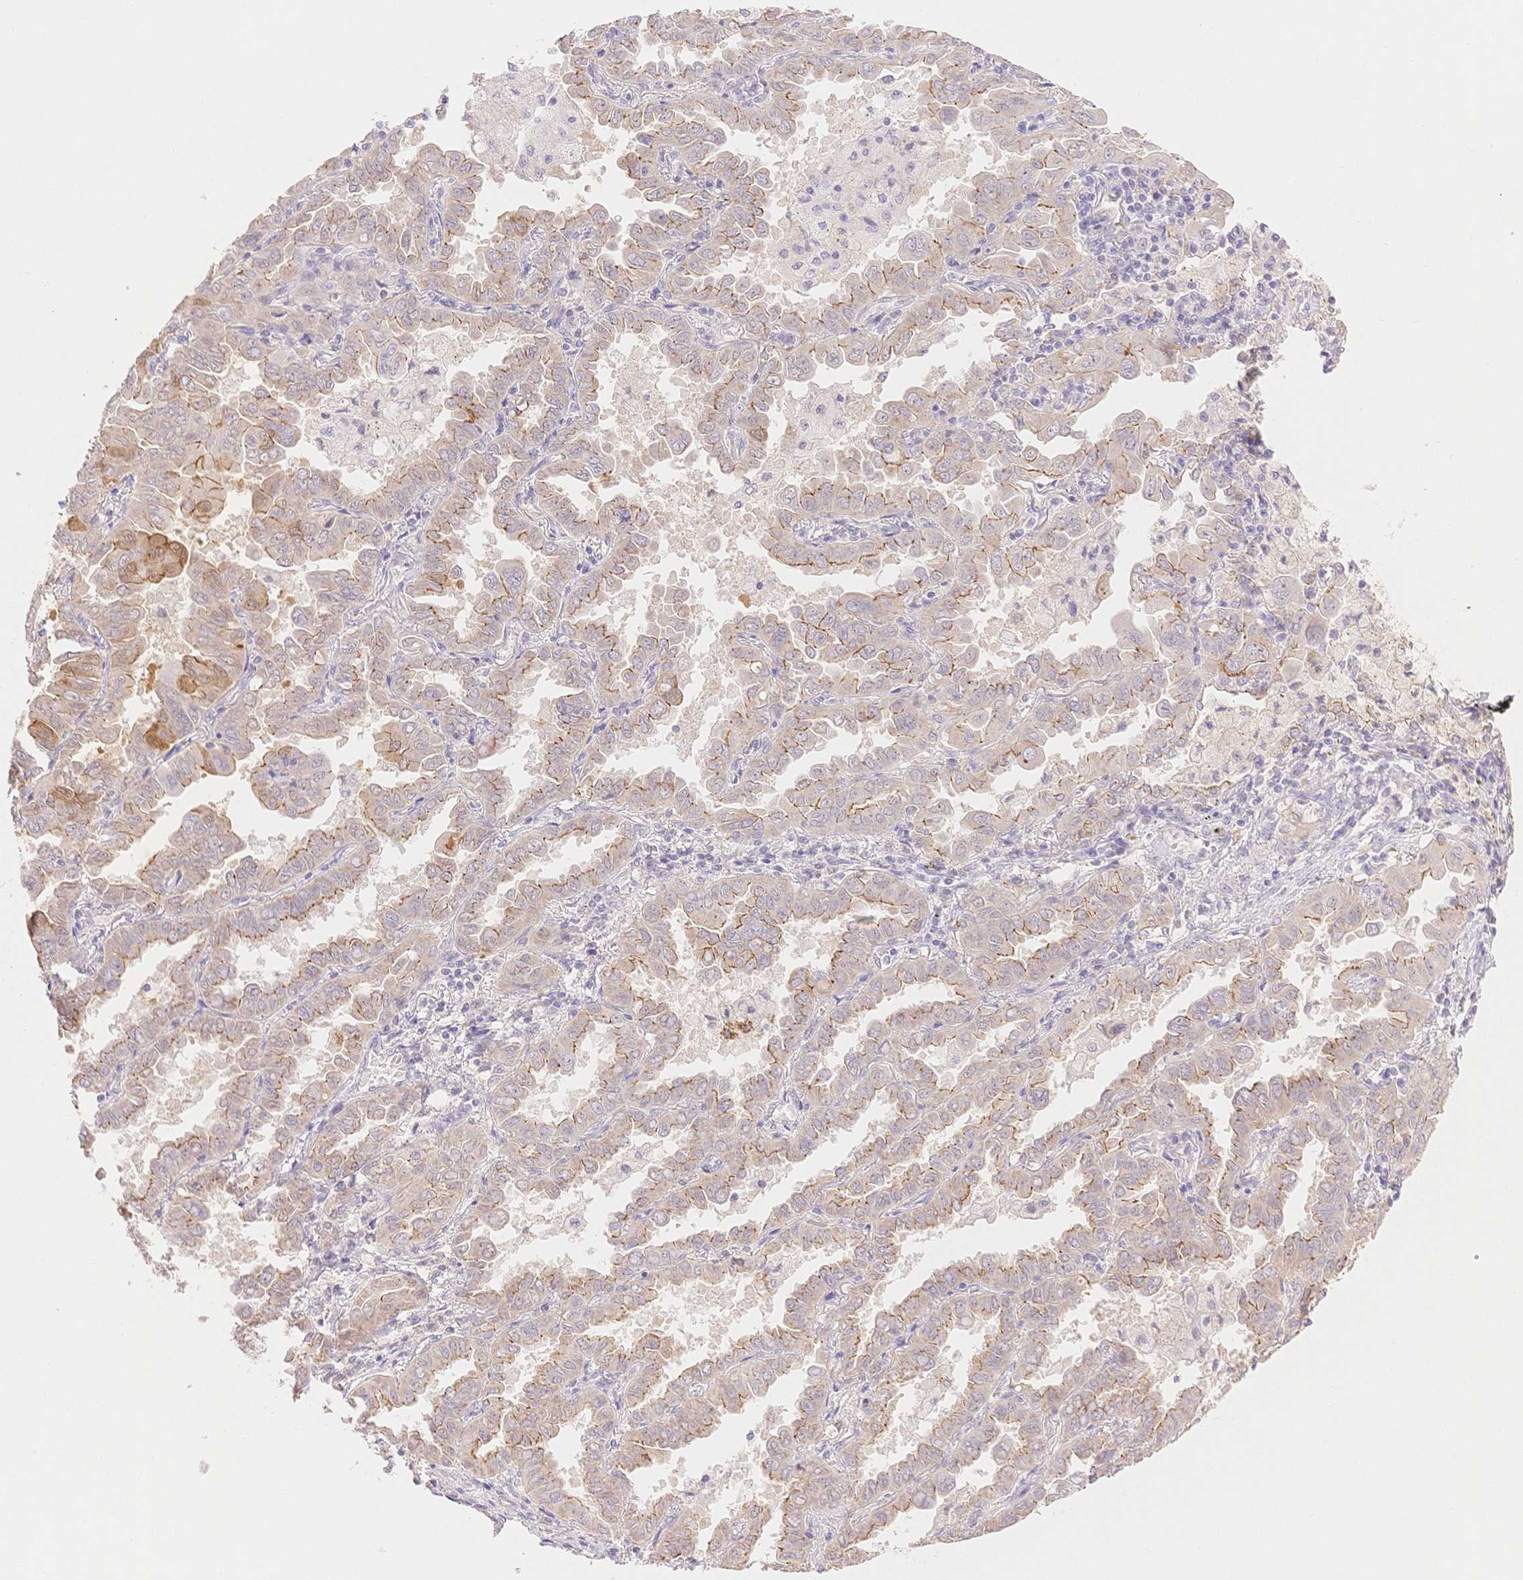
{"staining": {"intensity": "moderate", "quantity": "<25%", "location": "cytoplasmic/membranous"}, "tissue": "lung cancer", "cell_type": "Tumor cells", "image_type": "cancer", "snomed": [{"axis": "morphology", "description": "Adenocarcinoma, NOS"}, {"axis": "topography", "description": "Lung"}], "caption": "A low amount of moderate cytoplasmic/membranous expression is appreciated in about <25% of tumor cells in lung cancer (adenocarcinoma) tissue.", "gene": "WDR54", "patient": {"sex": "male", "age": 64}}